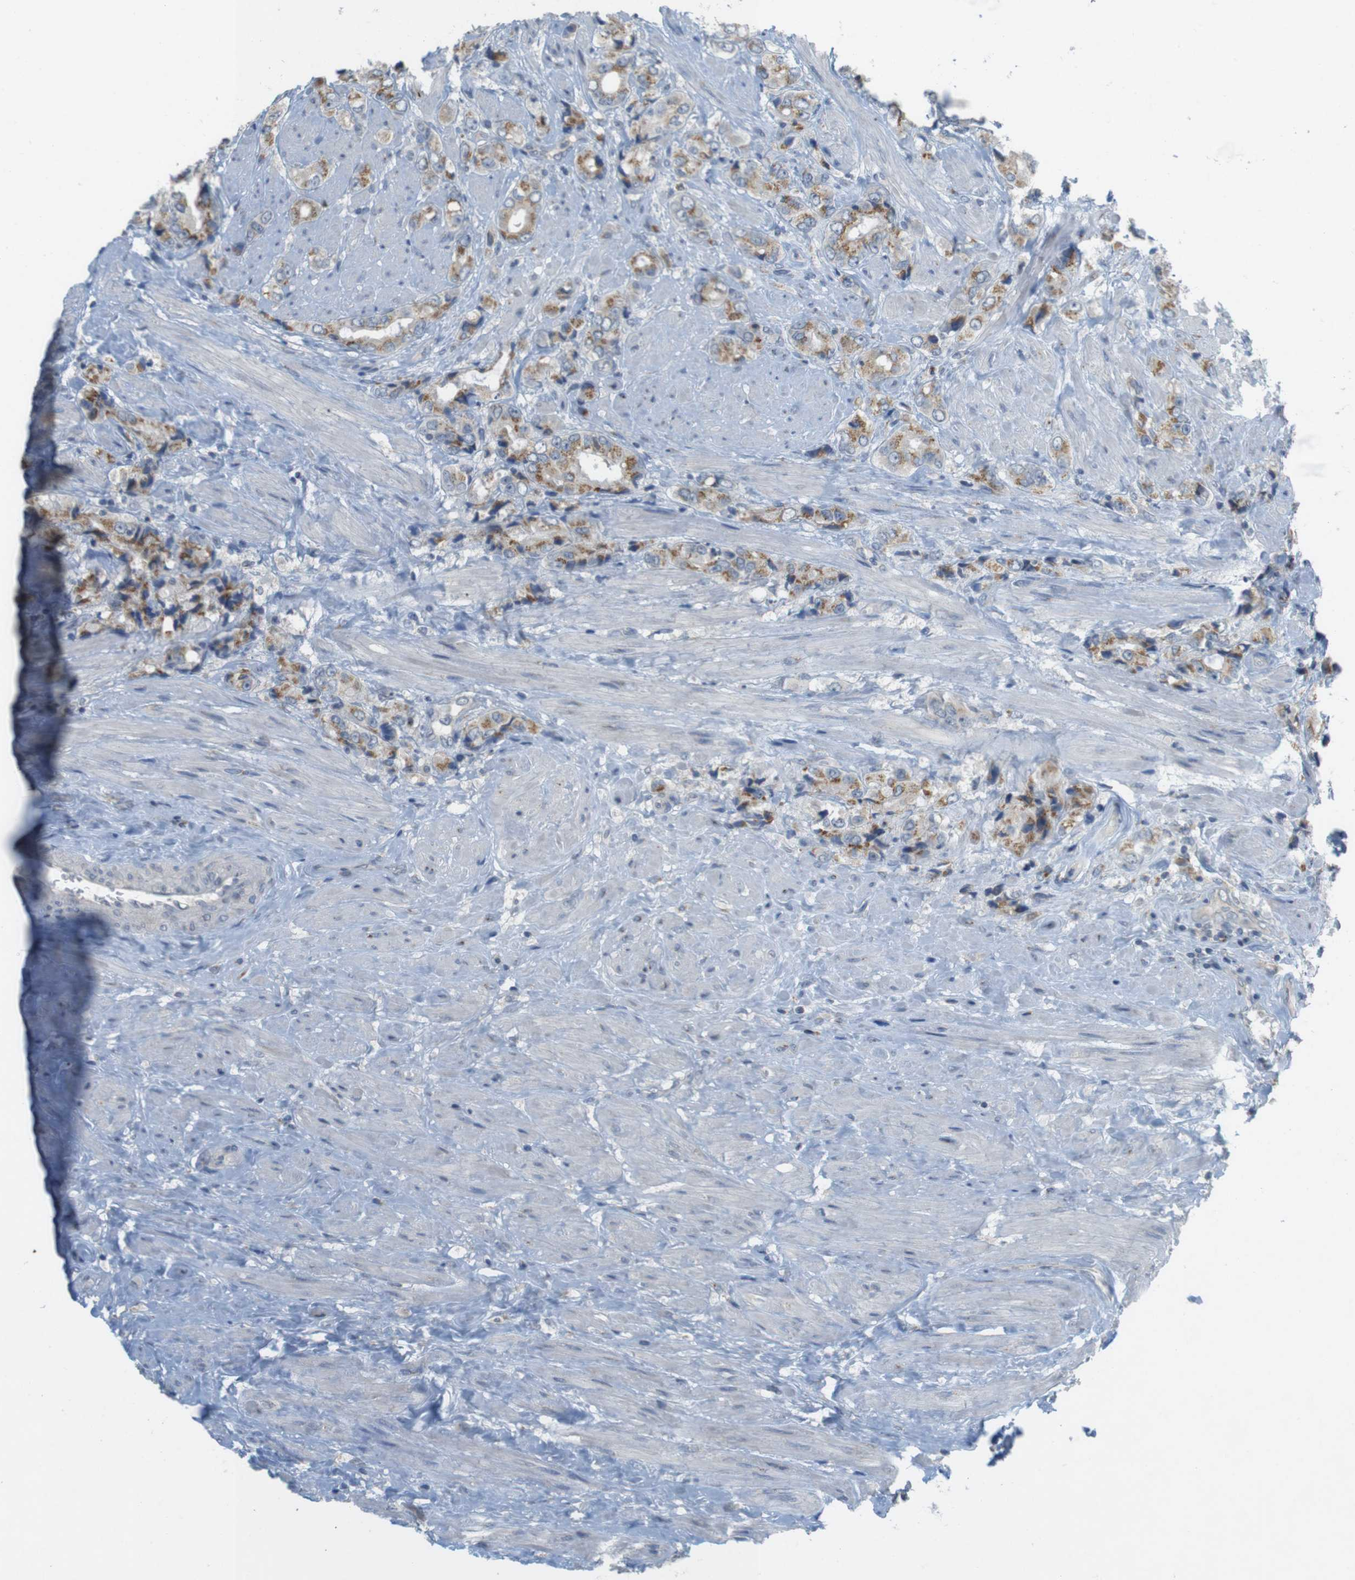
{"staining": {"intensity": "moderate", "quantity": ">75%", "location": "cytoplasmic/membranous"}, "tissue": "prostate cancer", "cell_type": "Tumor cells", "image_type": "cancer", "snomed": [{"axis": "morphology", "description": "Adenocarcinoma, High grade"}, {"axis": "topography", "description": "Prostate"}], "caption": "A medium amount of moderate cytoplasmic/membranous positivity is identified in approximately >75% of tumor cells in prostate adenocarcinoma (high-grade) tissue.", "gene": "YIPF3", "patient": {"sex": "male", "age": 61}}